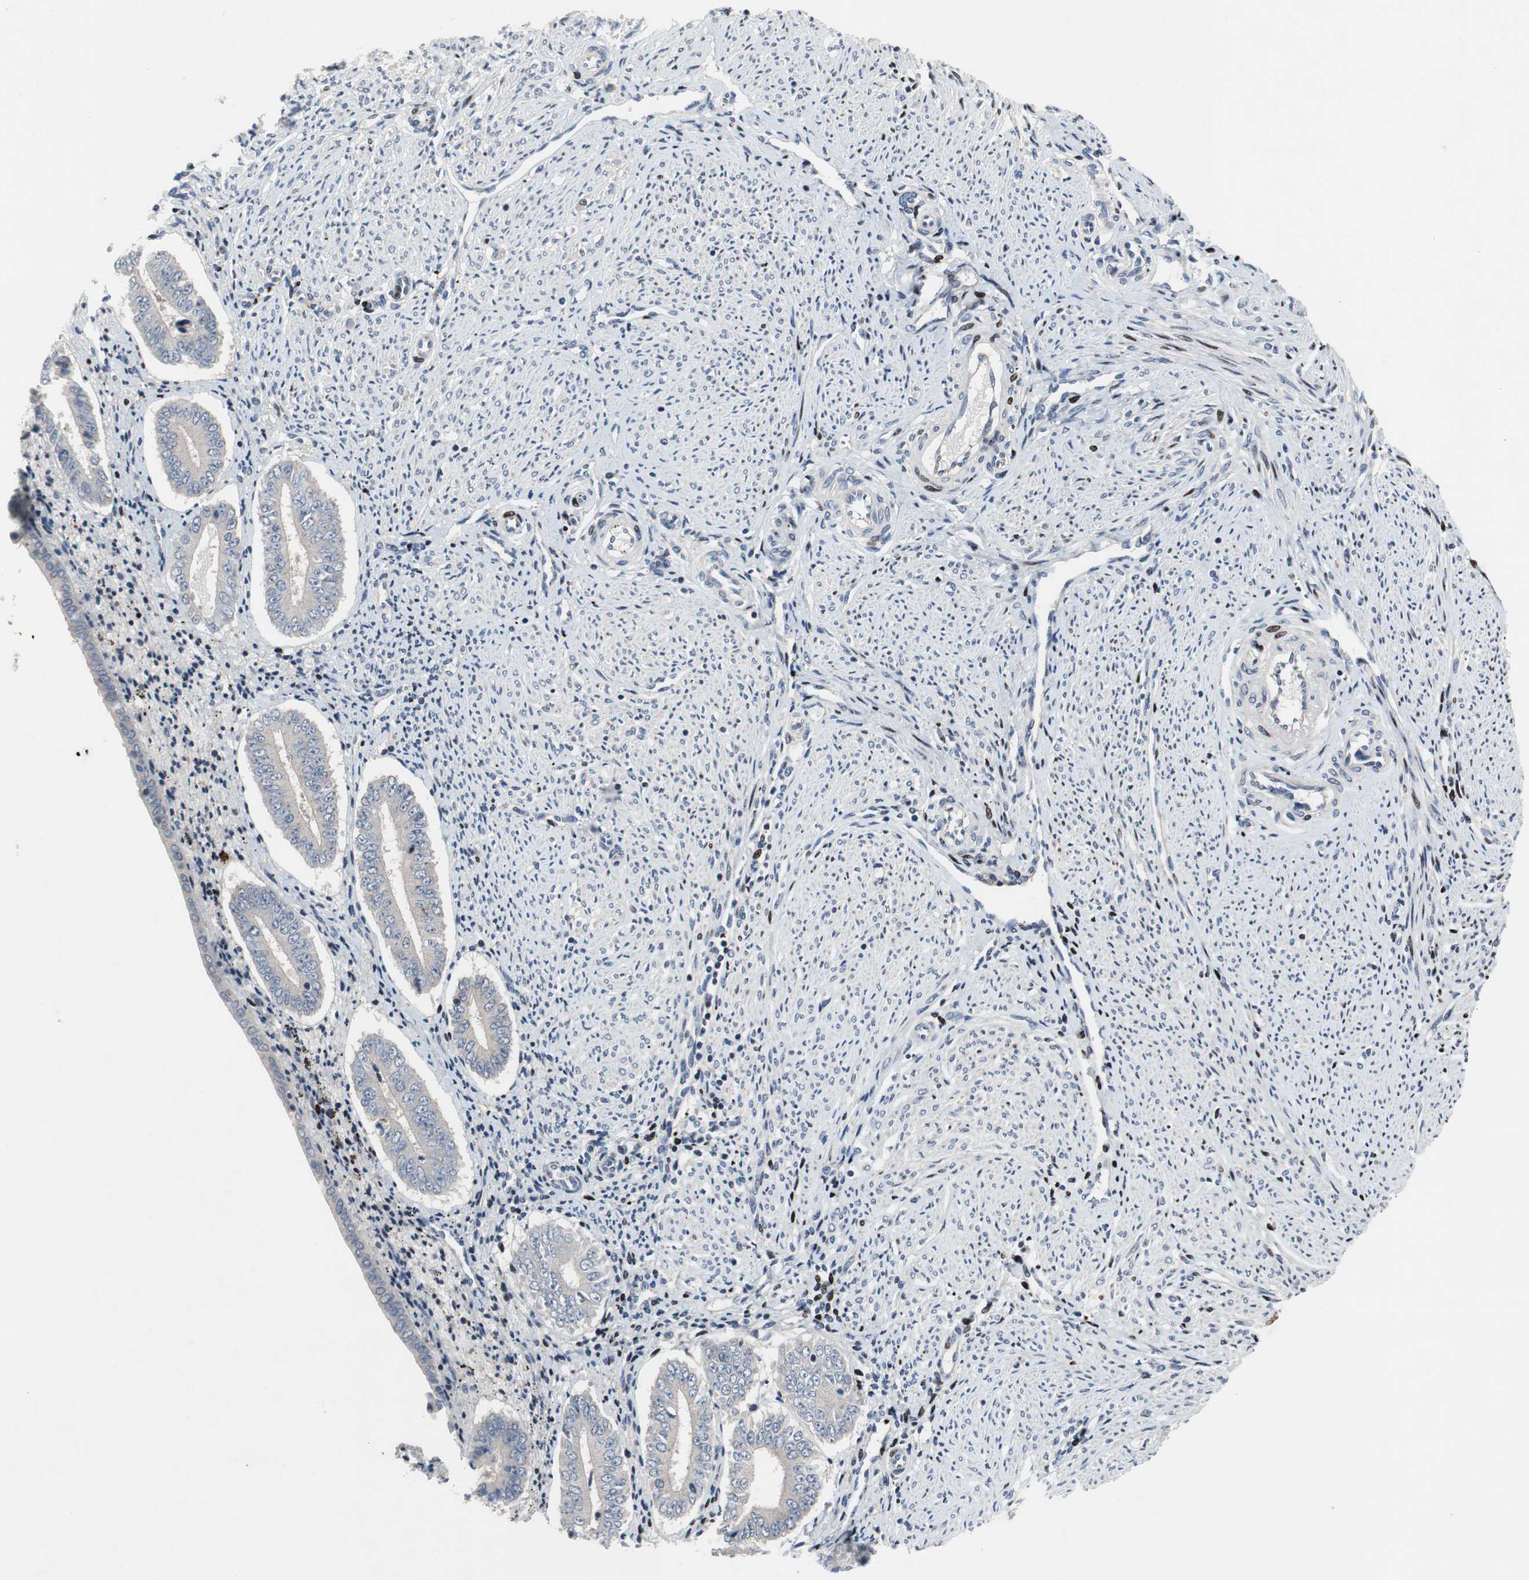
{"staining": {"intensity": "negative", "quantity": "none", "location": "none"}, "tissue": "endometrium", "cell_type": "Cells in endometrial stroma", "image_type": "normal", "snomed": [{"axis": "morphology", "description": "Normal tissue, NOS"}, {"axis": "topography", "description": "Endometrium"}], "caption": "Protein analysis of unremarkable endometrium demonstrates no significant expression in cells in endometrial stroma. The staining is performed using DAB brown chromogen with nuclei counter-stained in using hematoxylin.", "gene": "MUTYH", "patient": {"sex": "female", "age": 42}}